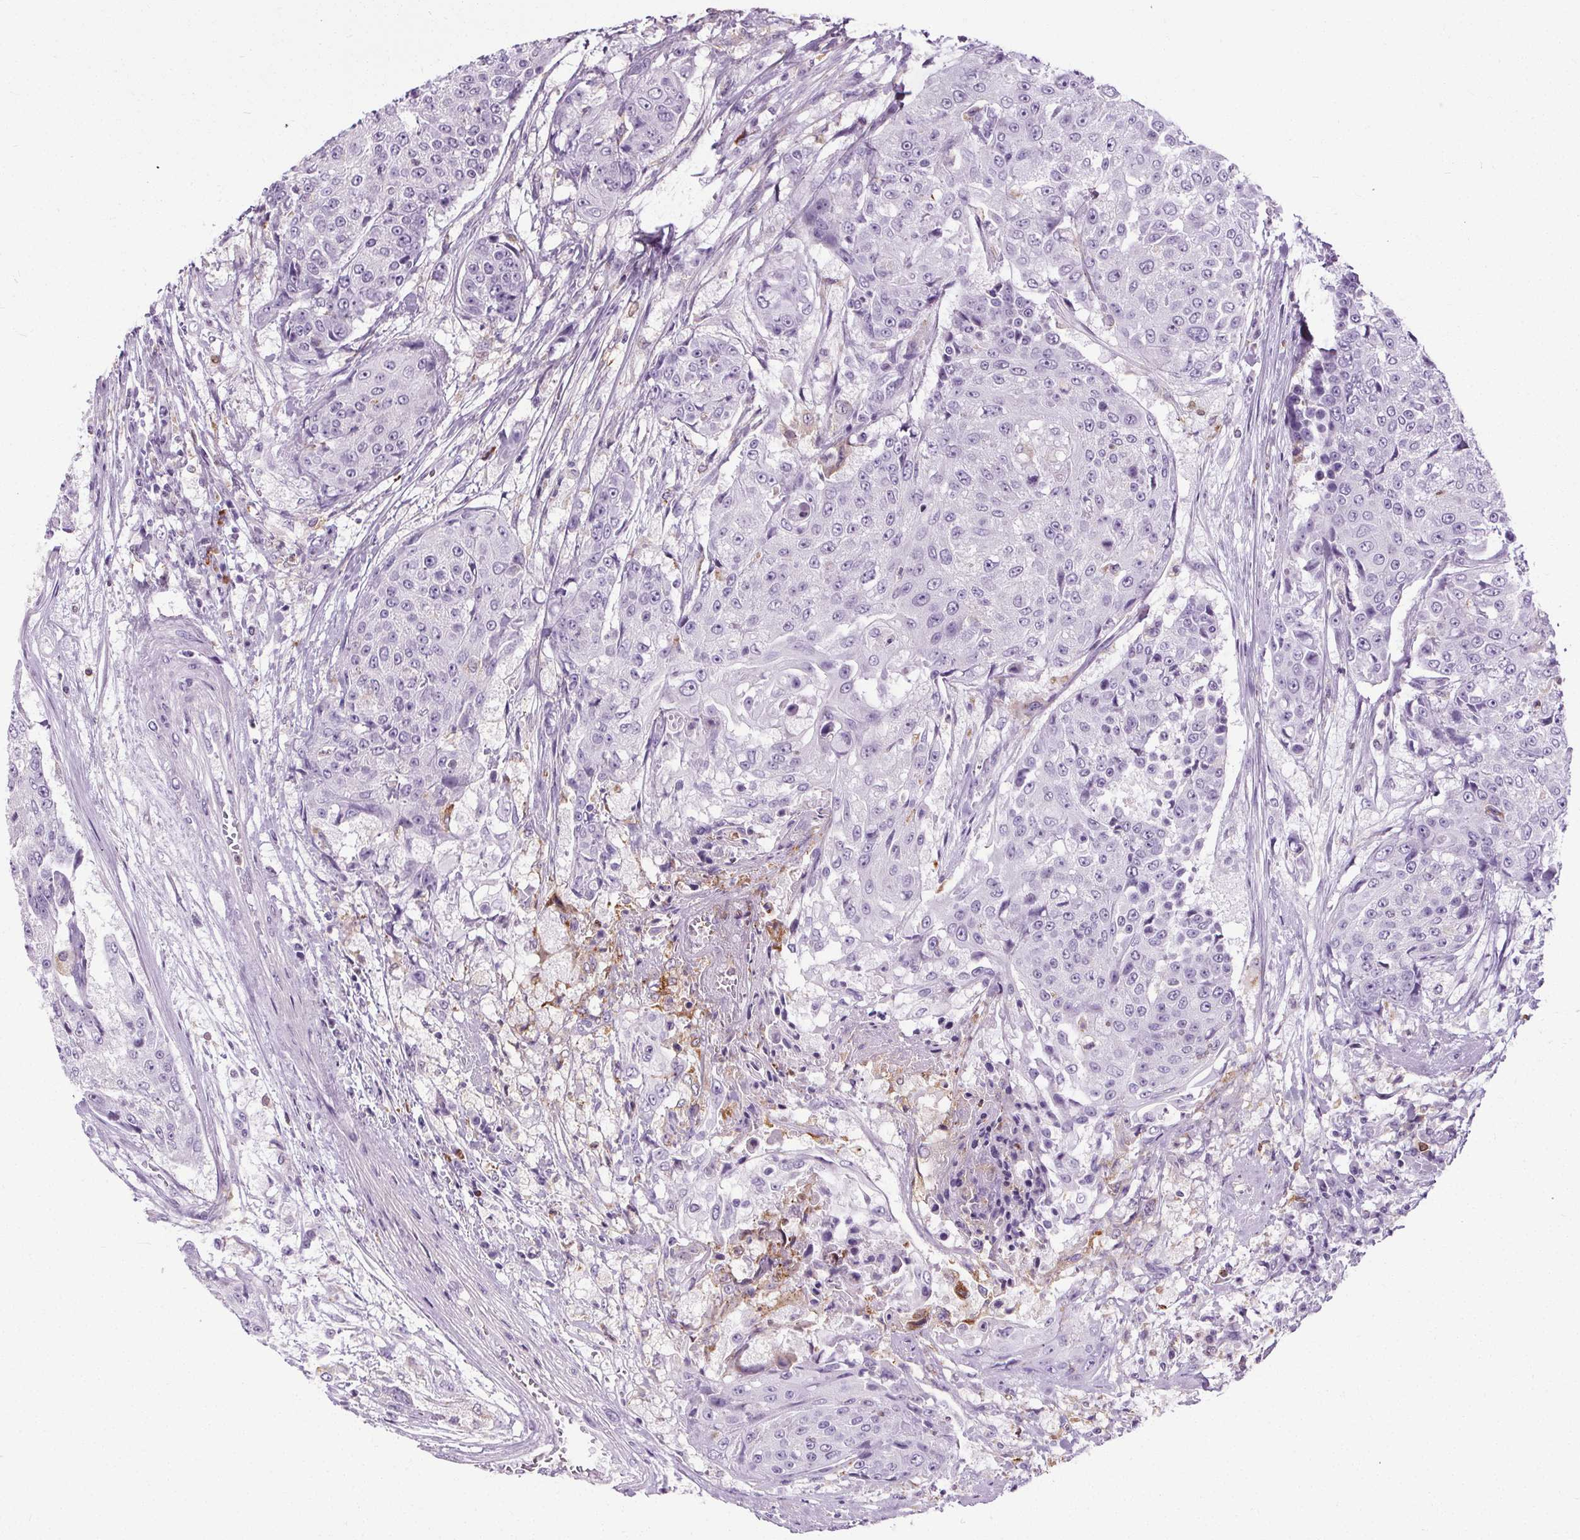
{"staining": {"intensity": "negative", "quantity": "none", "location": "none"}, "tissue": "urothelial cancer", "cell_type": "Tumor cells", "image_type": "cancer", "snomed": [{"axis": "morphology", "description": "Urothelial carcinoma, High grade"}, {"axis": "topography", "description": "Urinary bladder"}], "caption": "Immunohistochemistry of human high-grade urothelial carcinoma demonstrates no staining in tumor cells. (Immunohistochemistry (ihc), brightfield microscopy, high magnification).", "gene": "TMEM240", "patient": {"sex": "female", "age": 63}}